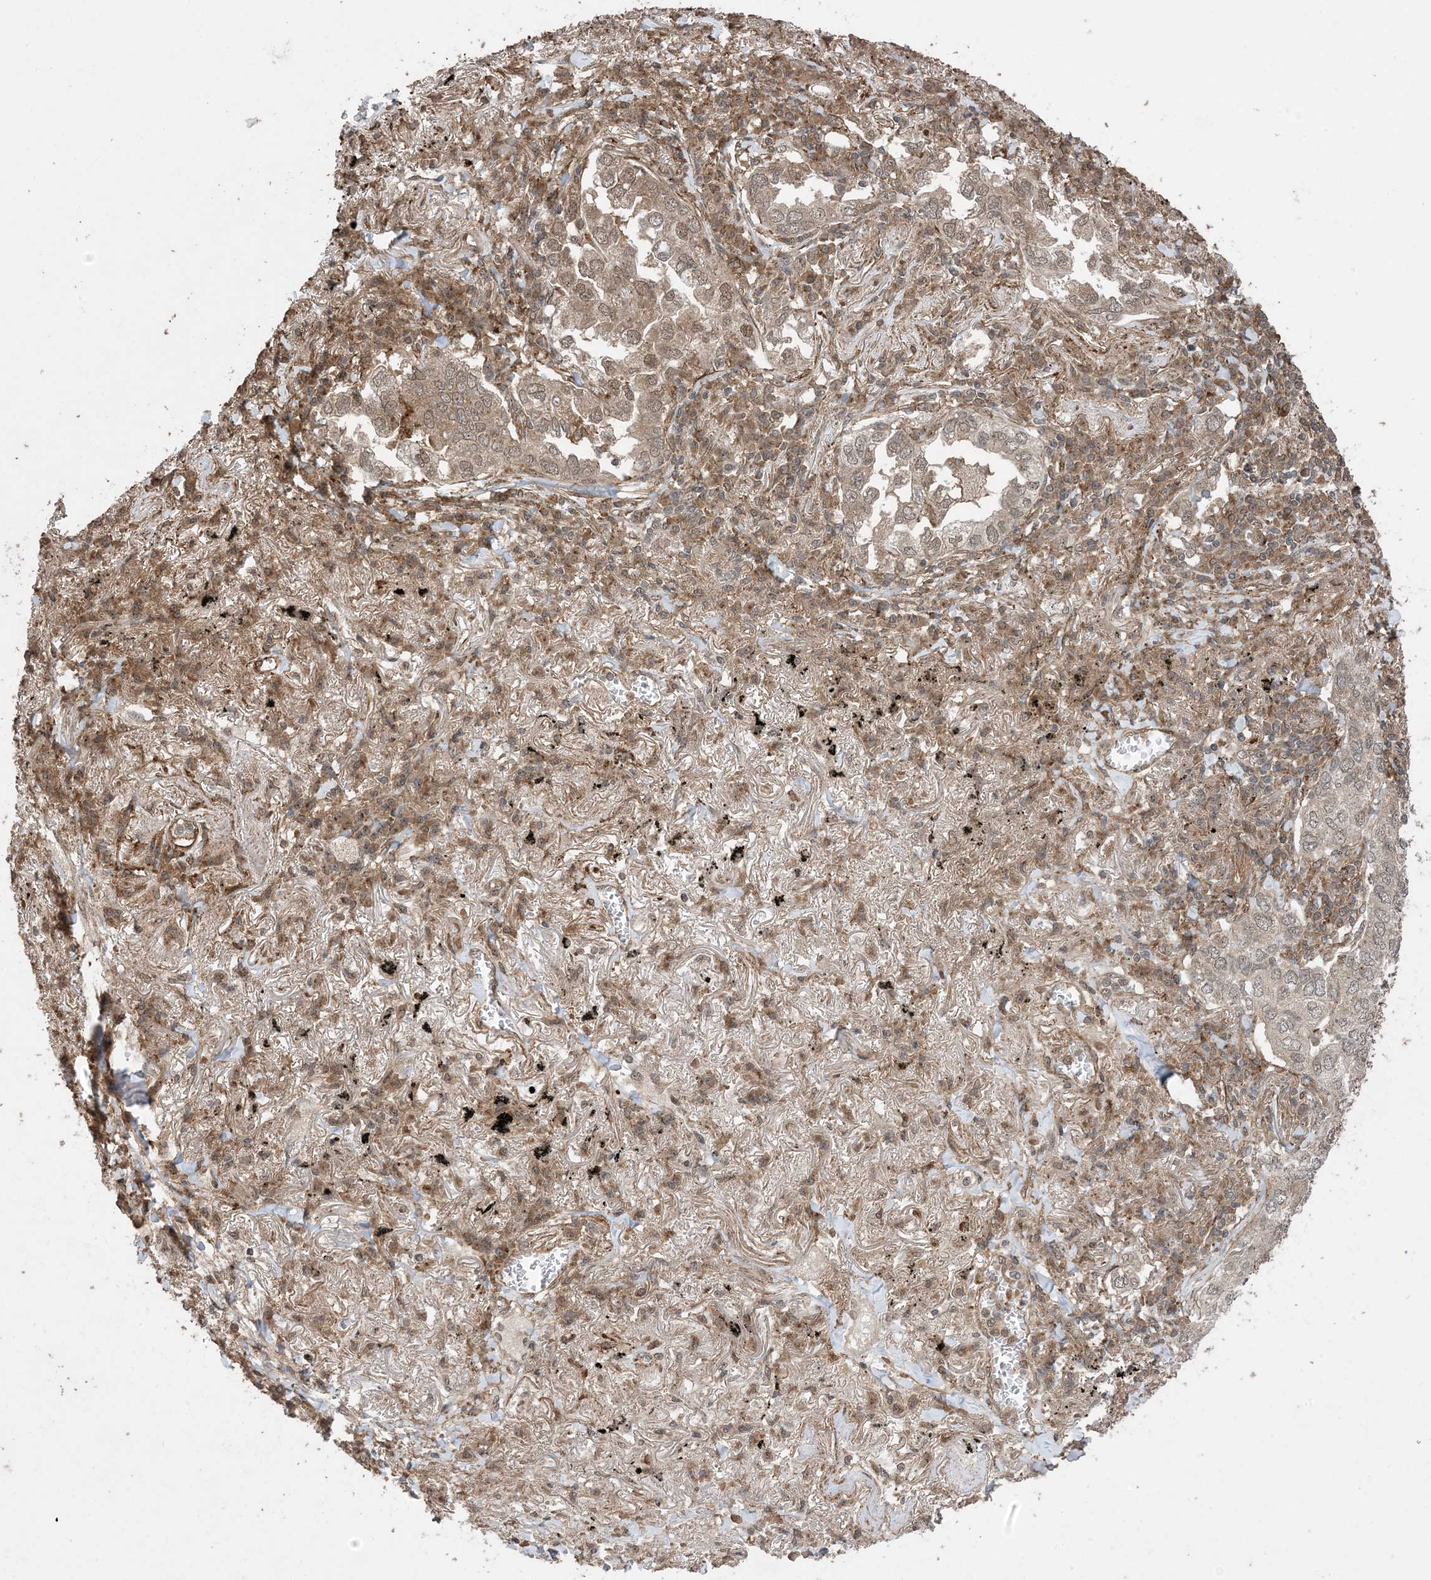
{"staining": {"intensity": "weak", "quantity": ">75%", "location": "cytoplasmic/membranous,nuclear"}, "tissue": "lung cancer", "cell_type": "Tumor cells", "image_type": "cancer", "snomed": [{"axis": "morphology", "description": "Adenocarcinoma, NOS"}, {"axis": "topography", "description": "Lung"}], "caption": "This image shows IHC staining of lung cancer (adenocarcinoma), with low weak cytoplasmic/membranous and nuclear positivity in about >75% of tumor cells.", "gene": "ZNF511", "patient": {"sex": "male", "age": 65}}